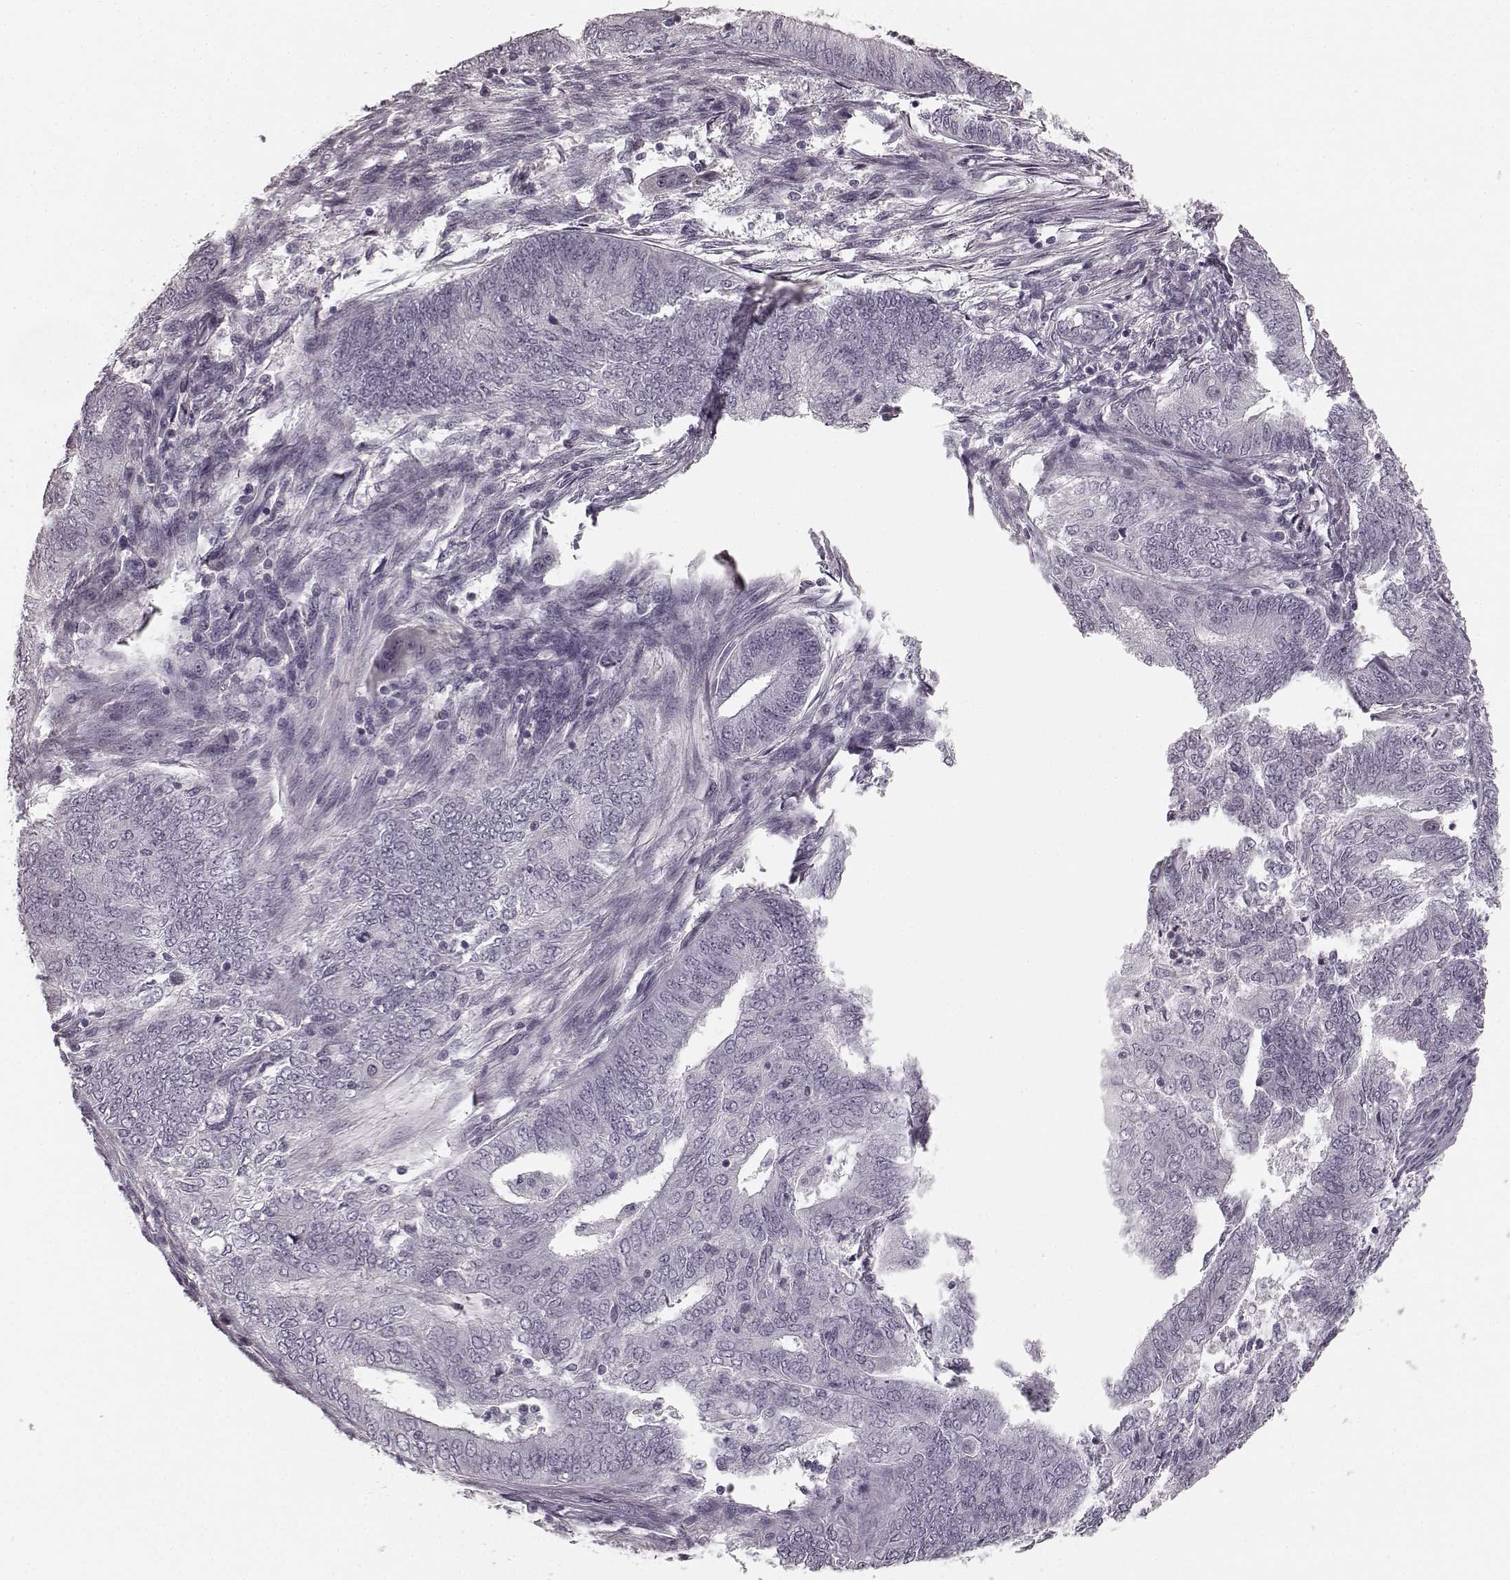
{"staining": {"intensity": "negative", "quantity": "none", "location": "none"}, "tissue": "endometrial cancer", "cell_type": "Tumor cells", "image_type": "cancer", "snomed": [{"axis": "morphology", "description": "Adenocarcinoma, NOS"}, {"axis": "topography", "description": "Endometrium"}], "caption": "A photomicrograph of endometrial cancer (adenocarcinoma) stained for a protein shows no brown staining in tumor cells. (Stains: DAB (3,3'-diaminobenzidine) immunohistochemistry (IHC) with hematoxylin counter stain, Microscopy: brightfield microscopy at high magnification).", "gene": "TMPRSS15", "patient": {"sex": "female", "age": 62}}